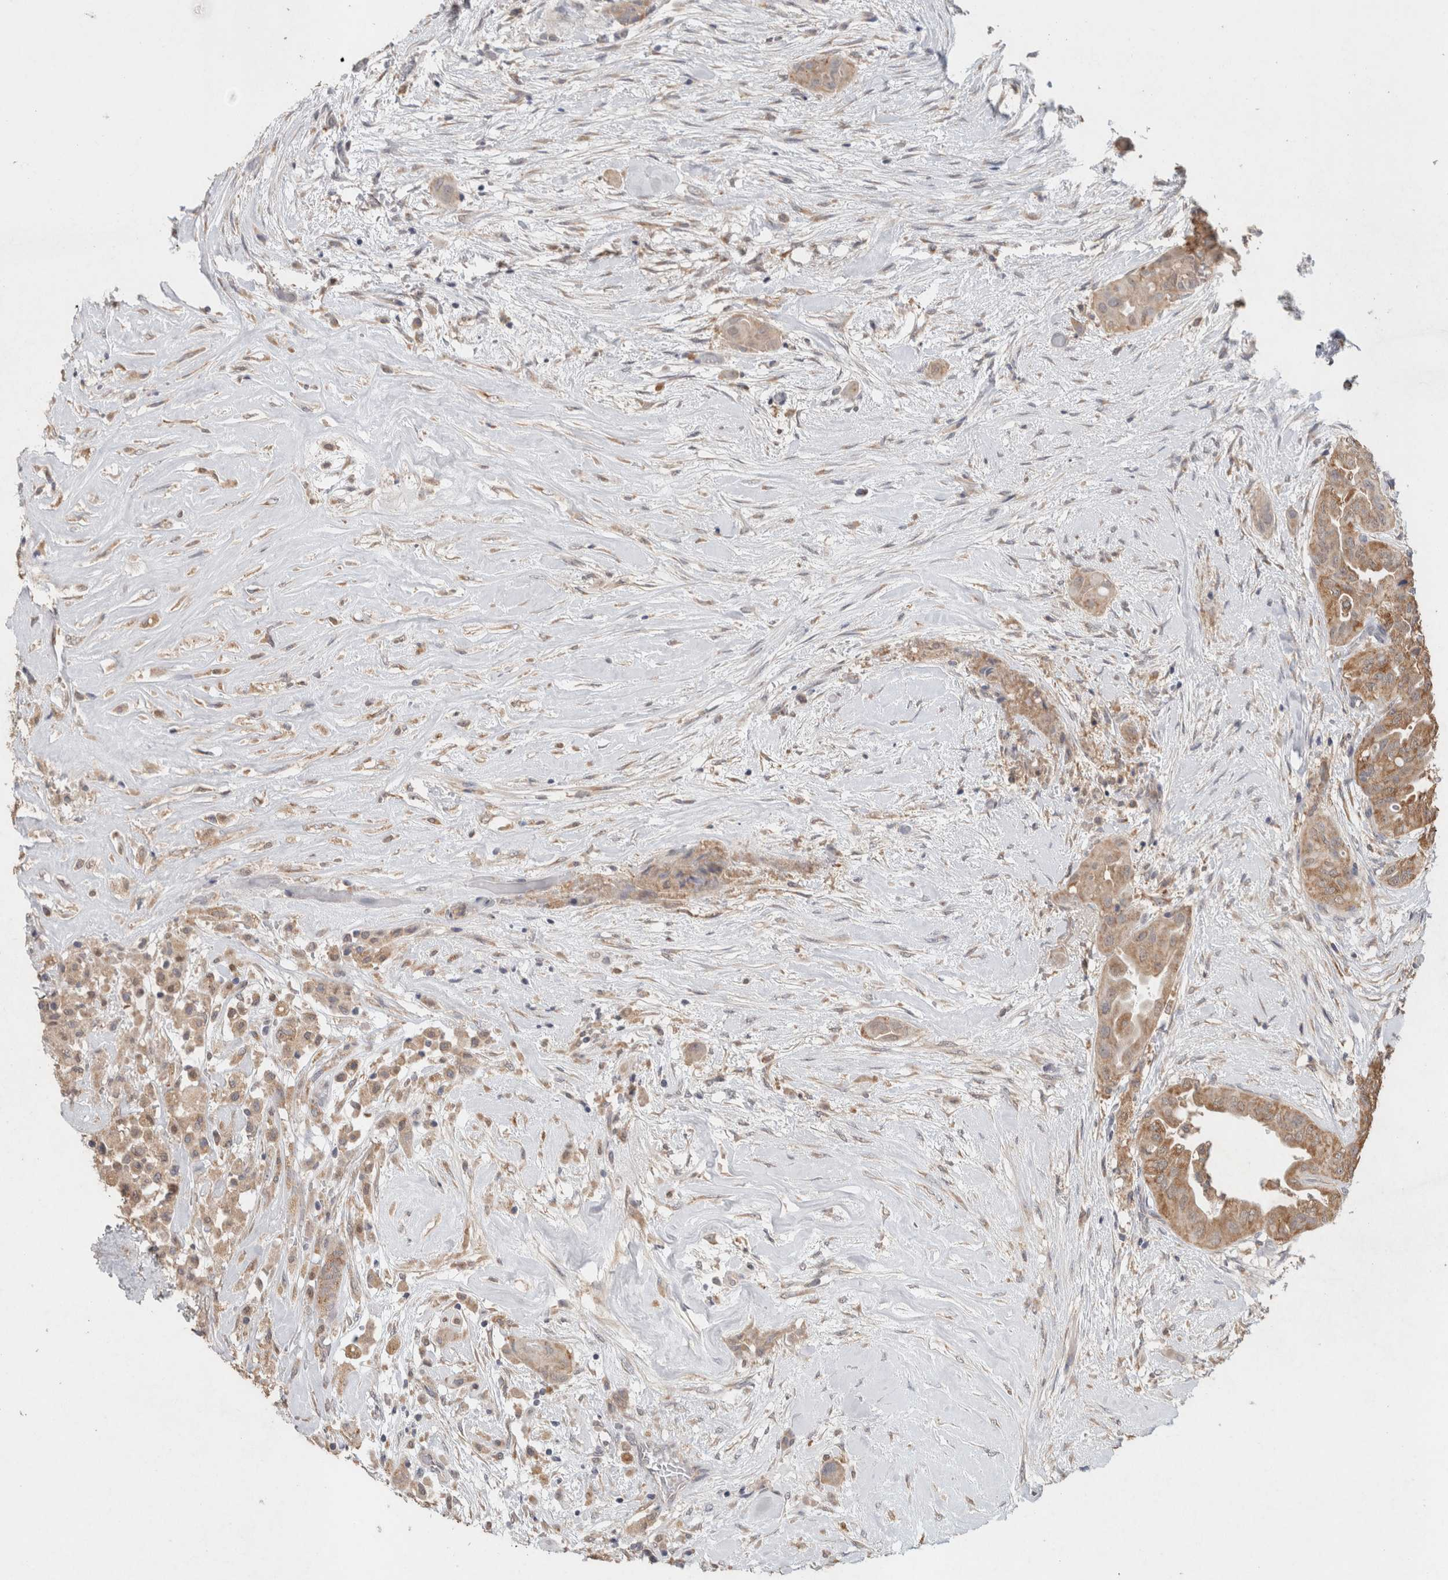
{"staining": {"intensity": "moderate", "quantity": ">75%", "location": "cytoplasmic/membranous"}, "tissue": "thyroid cancer", "cell_type": "Tumor cells", "image_type": "cancer", "snomed": [{"axis": "morphology", "description": "Papillary adenocarcinoma, NOS"}, {"axis": "topography", "description": "Thyroid gland"}], "caption": "A brown stain shows moderate cytoplasmic/membranous expression of a protein in human thyroid cancer (papillary adenocarcinoma) tumor cells.", "gene": "RAB14", "patient": {"sex": "female", "age": 59}}